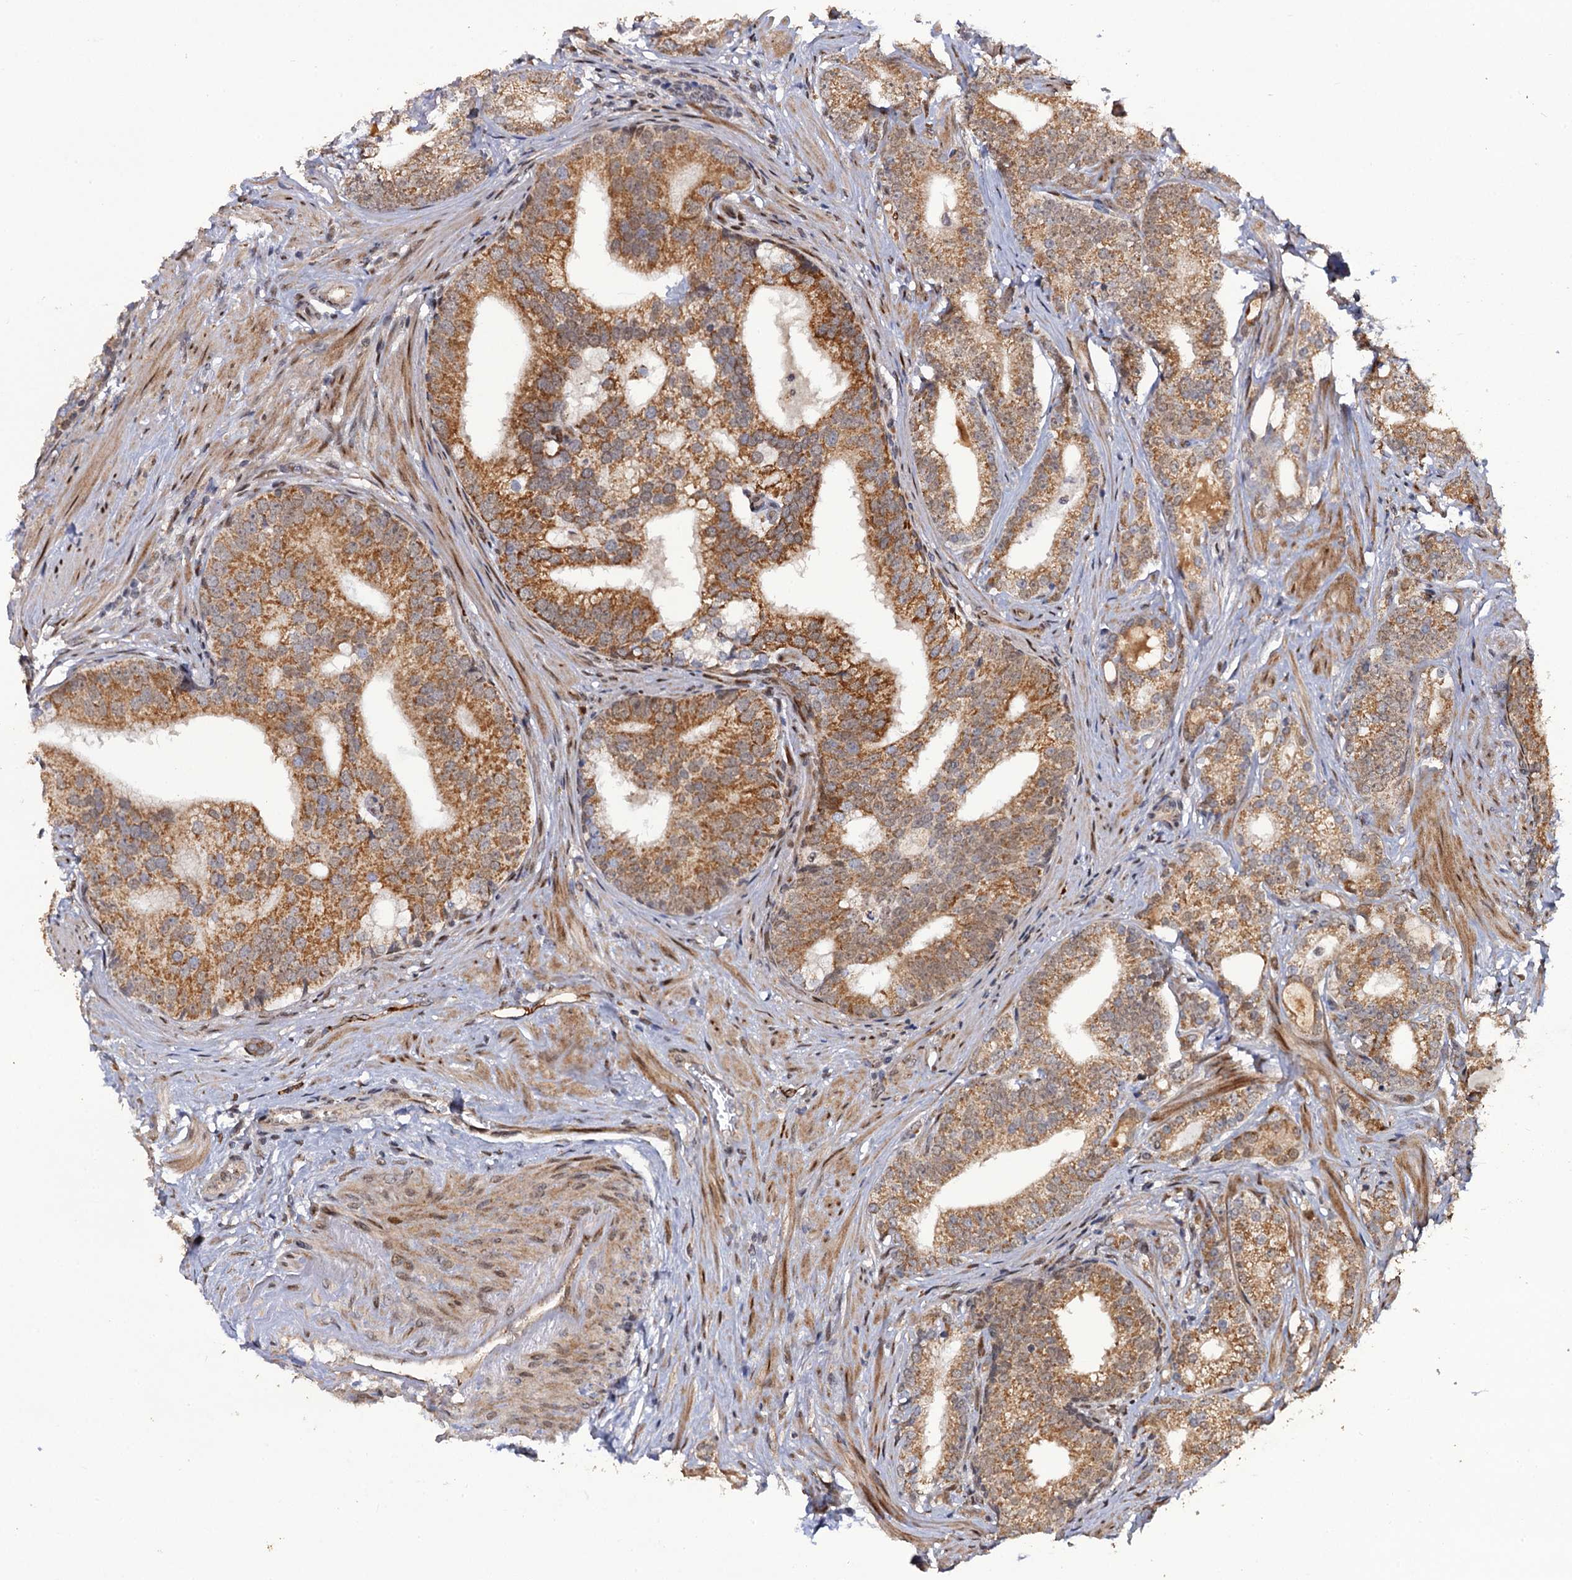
{"staining": {"intensity": "moderate", "quantity": ">75%", "location": "cytoplasmic/membranous"}, "tissue": "prostate cancer", "cell_type": "Tumor cells", "image_type": "cancer", "snomed": [{"axis": "morphology", "description": "Adenocarcinoma, Low grade"}, {"axis": "topography", "description": "Prostate"}], "caption": "Tumor cells reveal moderate cytoplasmic/membranous staining in approximately >75% of cells in prostate cancer.", "gene": "LRRC63", "patient": {"sex": "male", "age": 71}}